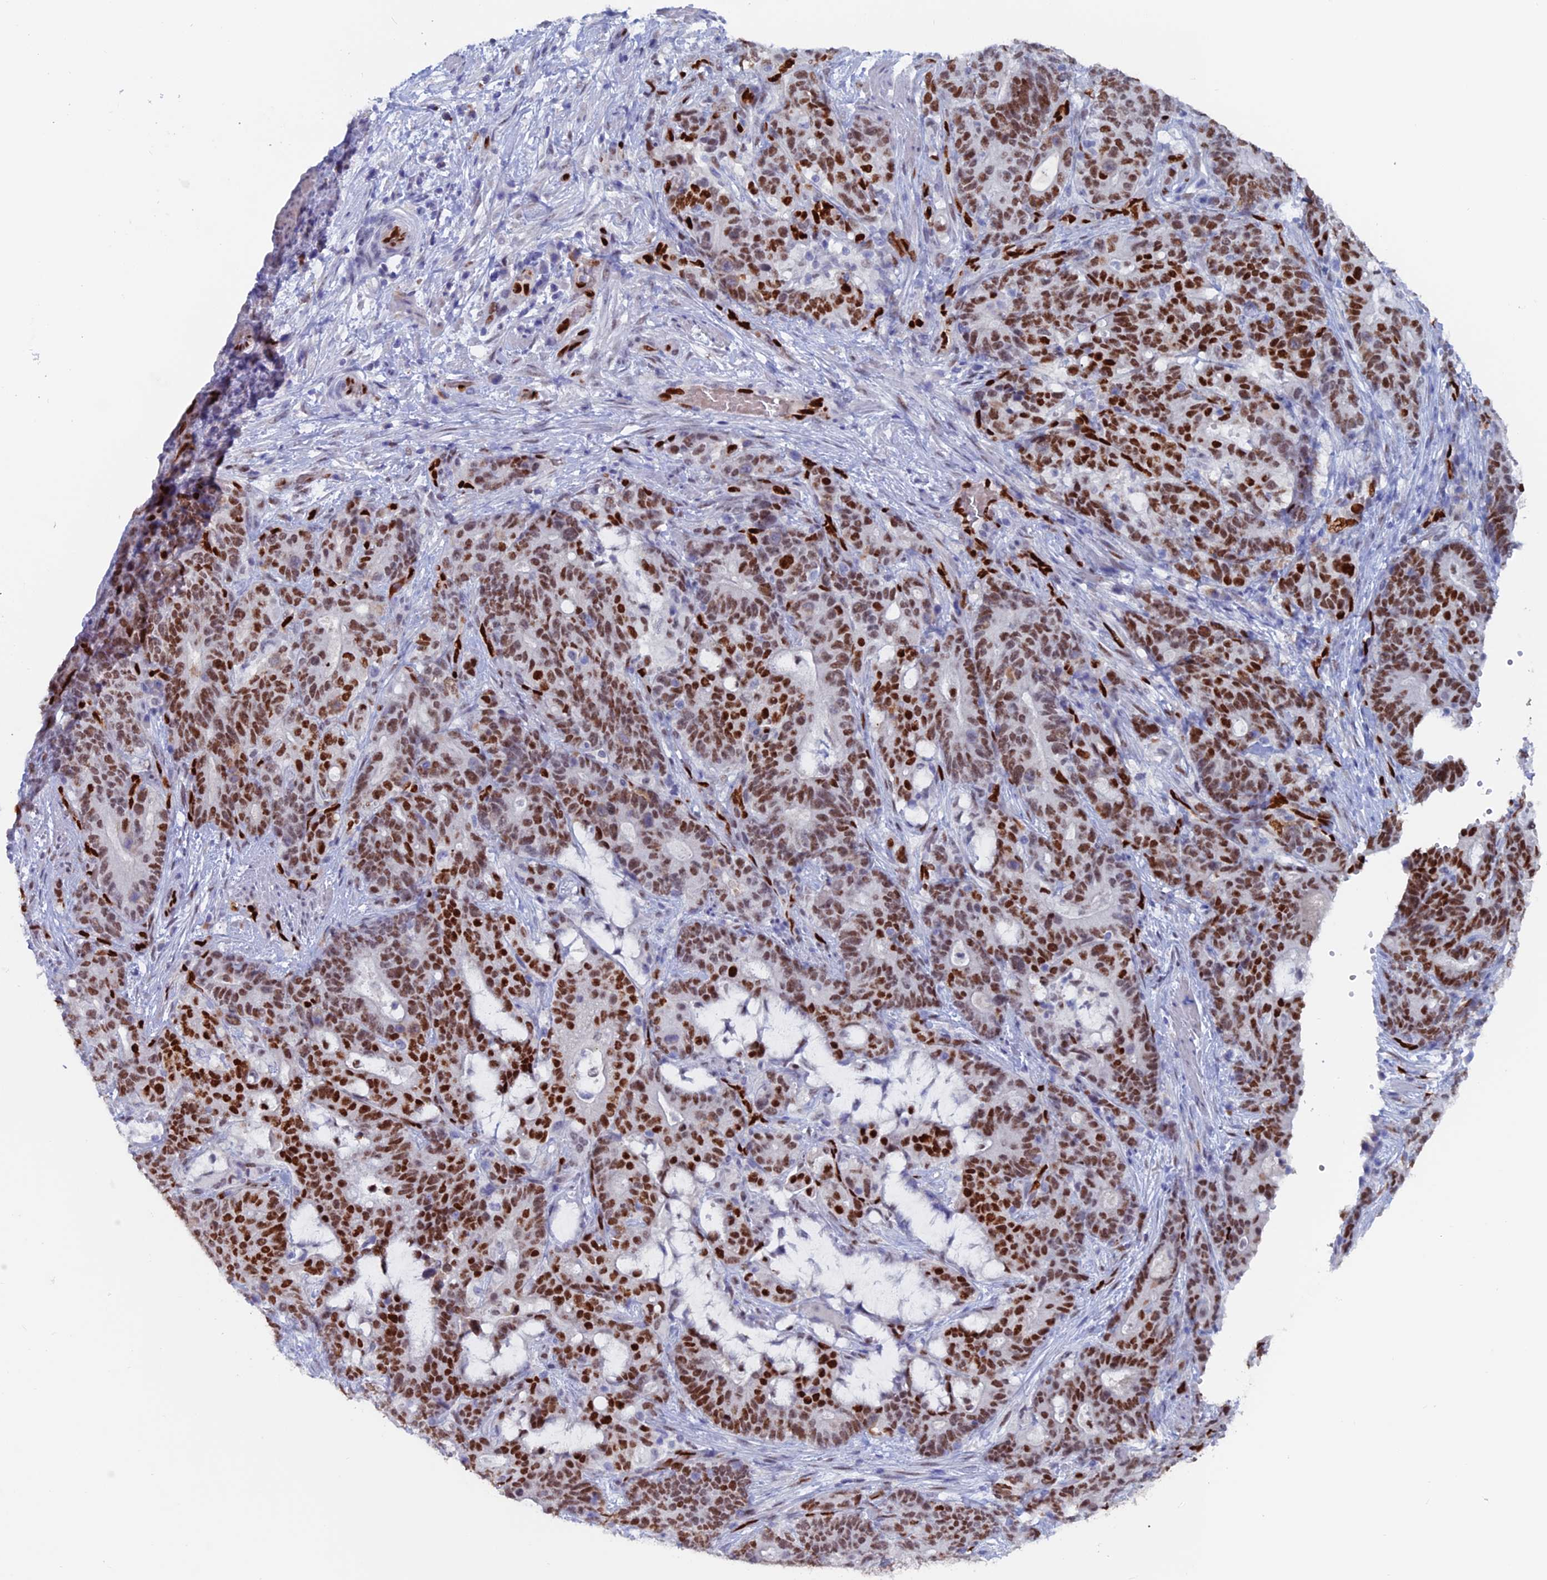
{"staining": {"intensity": "strong", "quantity": ">75%", "location": "nuclear"}, "tissue": "stomach cancer", "cell_type": "Tumor cells", "image_type": "cancer", "snomed": [{"axis": "morphology", "description": "Normal tissue, NOS"}, {"axis": "morphology", "description": "Adenocarcinoma, NOS"}, {"axis": "topography", "description": "Stomach"}], "caption": "Immunohistochemistry (IHC) image of neoplastic tissue: human stomach cancer (adenocarcinoma) stained using IHC reveals high levels of strong protein expression localized specifically in the nuclear of tumor cells, appearing as a nuclear brown color.", "gene": "NOL4L", "patient": {"sex": "female", "age": 64}}